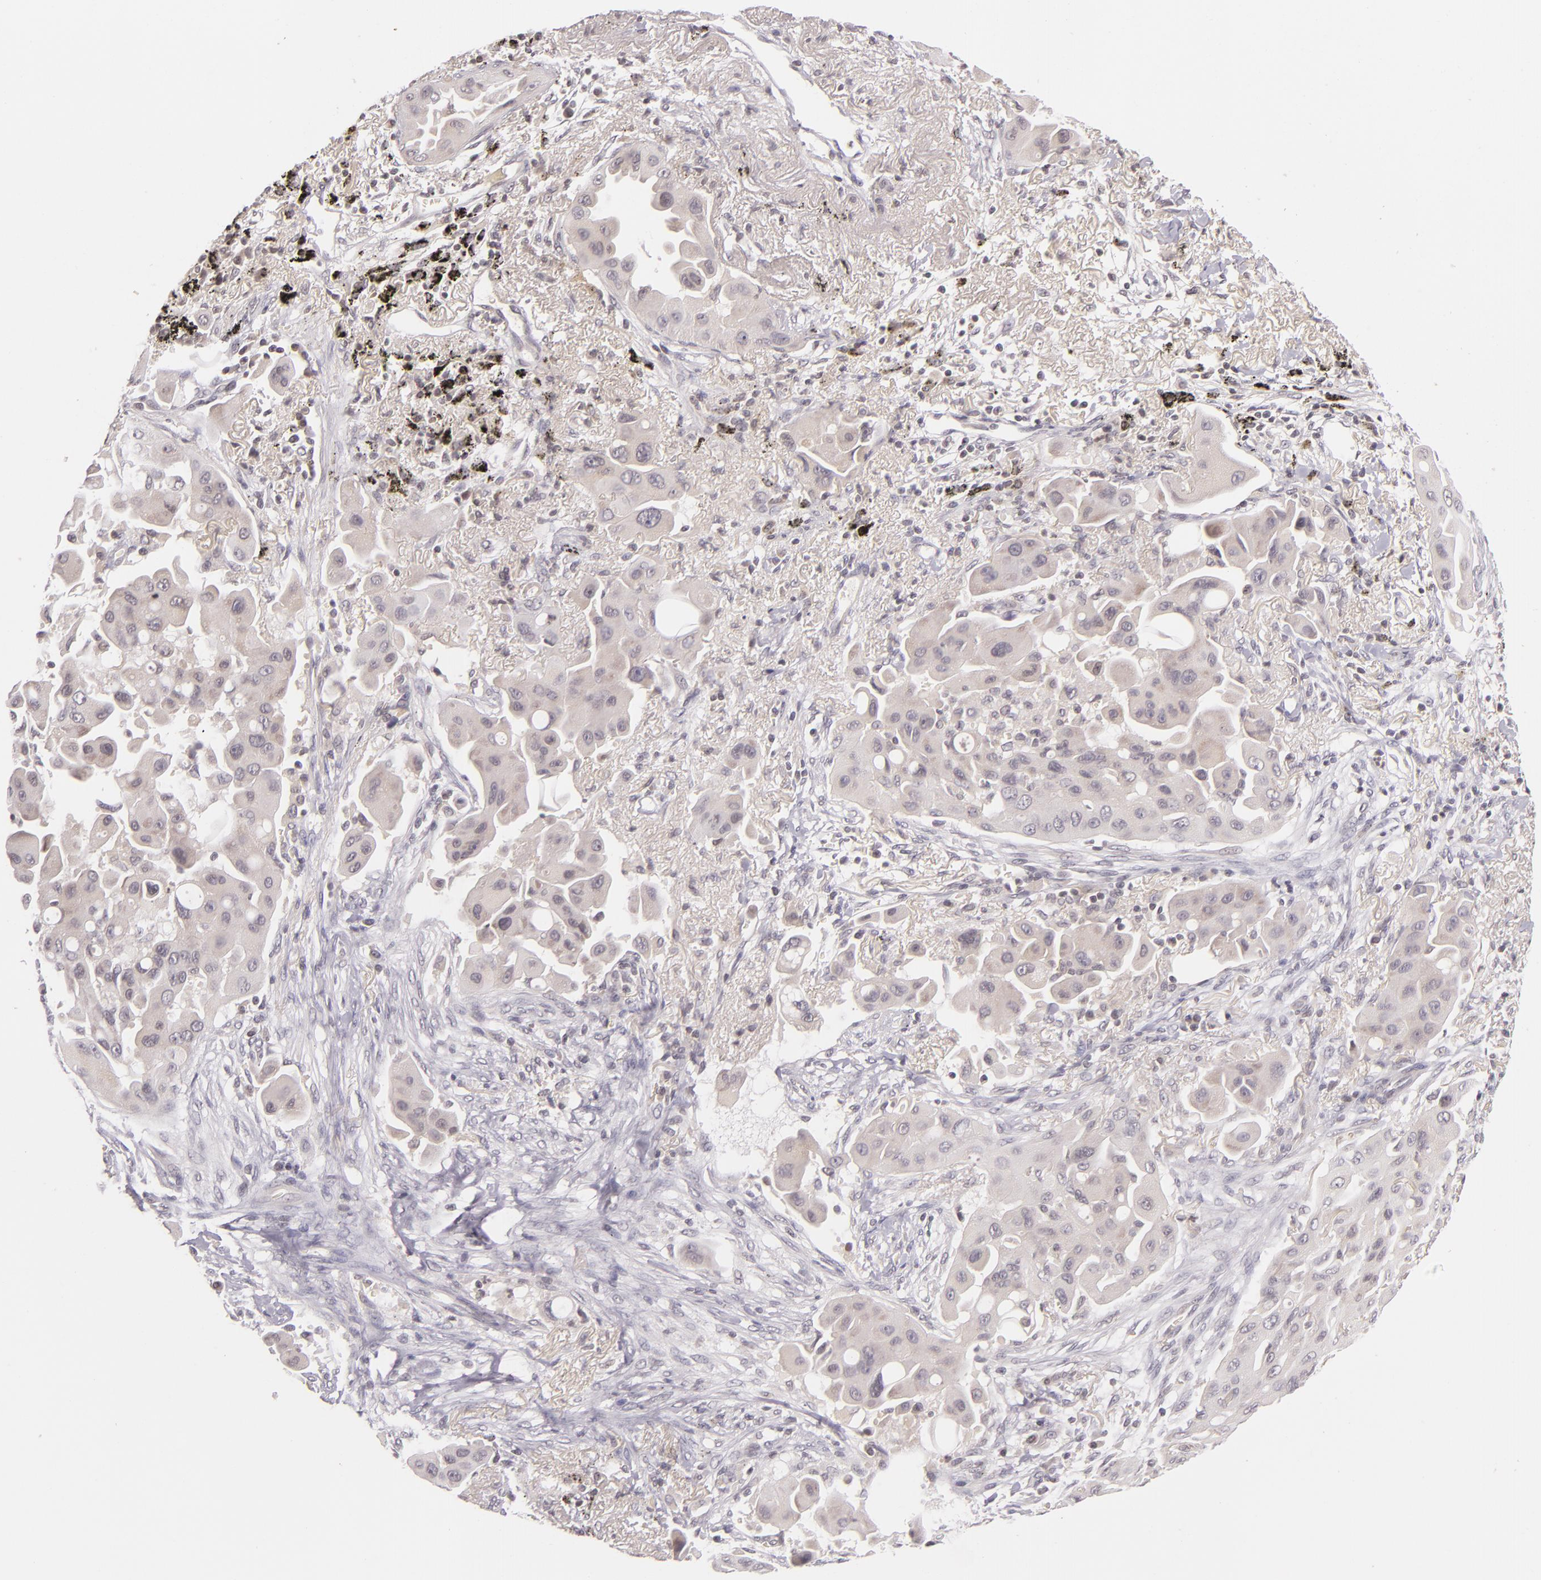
{"staining": {"intensity": "weak", "quantity": "<25%", "location": "cytoplasmic/membranous"}, "tissue": "lung cancer", "cell_type": "Tumor cells", "image_type": "cancer", "snomed": [{"axis": "morphology", "description": "Adenocarcinoma, NOS"}, {"axis": "topography", "description": "Lung"}], "caption": "A micrograph of adenocarcinoma (lung) stained for a protein displays no brown staining in tumor cells. The staining was performed using DAB to visualize the protein expression in brown, while the nuclei were stained in blue with hematoxylin (Magnification: 20x).", "gene": "CASP8", "patient": {"sex": "male", "age": 68}}